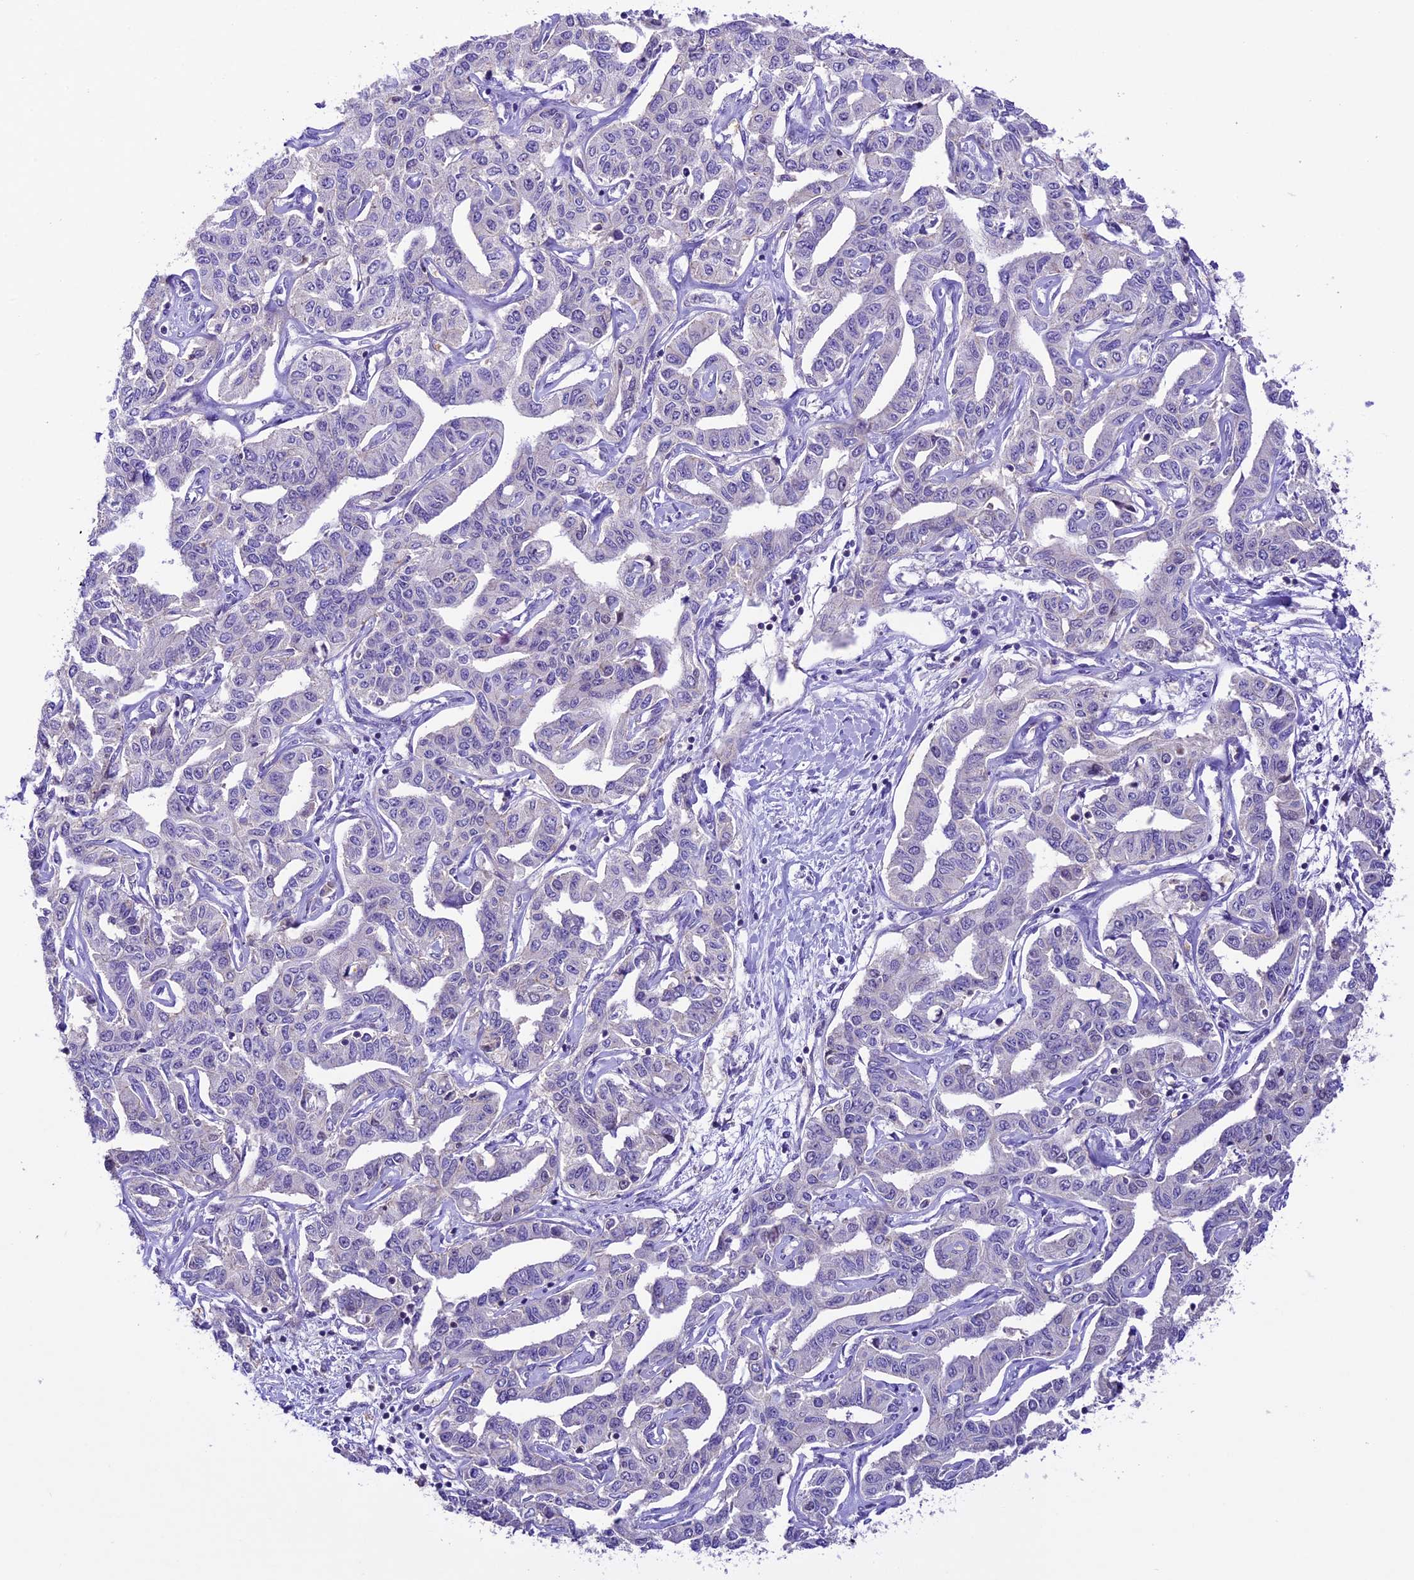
{"staining": {"intensity": "negative", "quantity": "none", "location": "none"}, "tissue": "liver cancer", "cell_type": "Tumor cells", "image_type": "cancer", "snomed": [{"axis": "morphology", "description": "Cholangiocarcinoma"}, {"axis": "topography", "description": "Liver"}], "caption": "Immunohistochemical staining of human liver cholangiocarcinoma shows no significant expression in tumor cells.", "gene": "SHKBP1", "patient": {"sex": "male", "age": 59}}